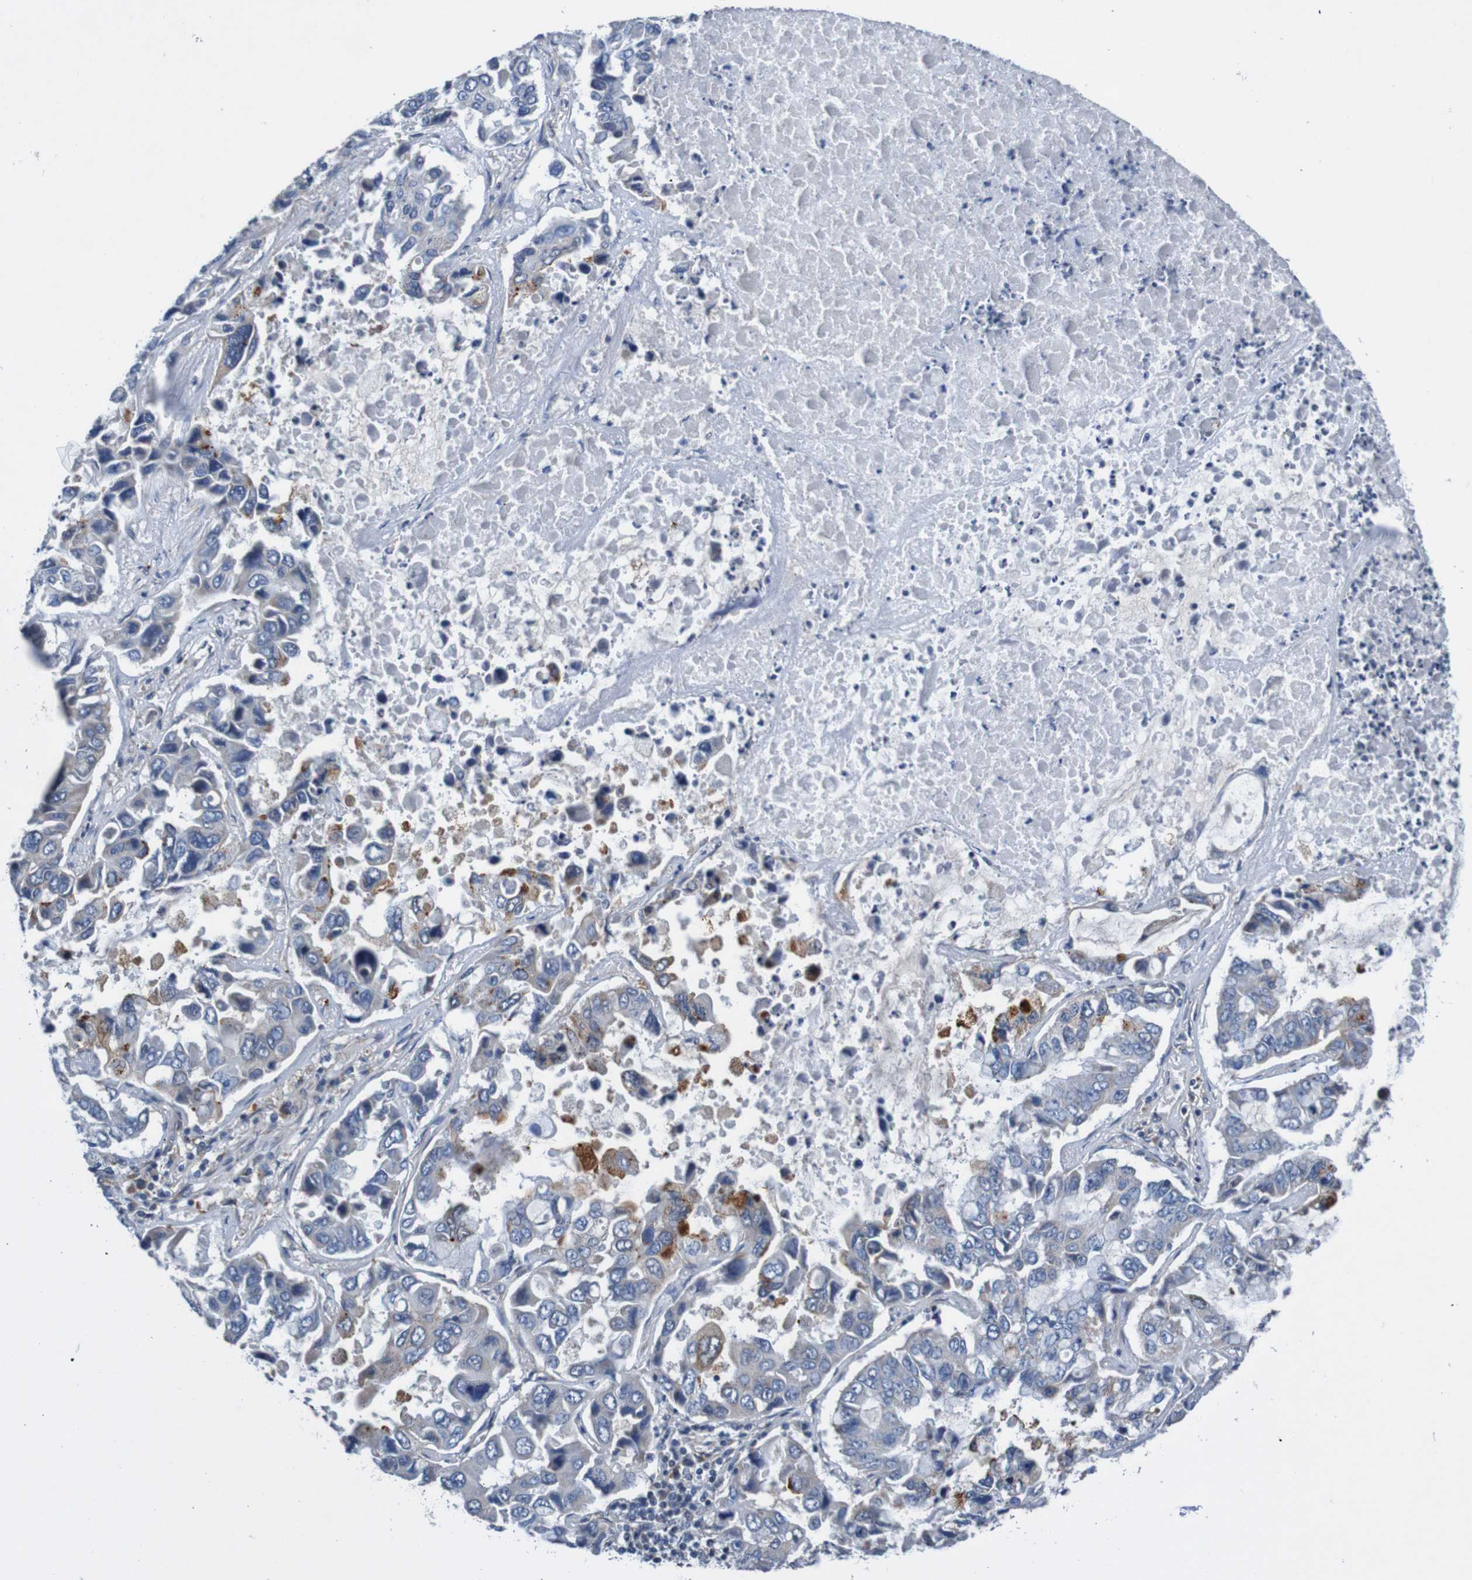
{"staining": {"intensity": "negative", "quantity": "none", "location": "none"}, "tissue": "lung cancer", "cell_type": "Tumor cells", "image_type": "cancer", "snomed": [{"axis": "morphology", "description": "Adenocarcinoma, NOS"}, {"axis": "topography", "description": "Lung"}], "caption": "High power microscopy image of an IHC image of lung cancer, revealing no significant staining in tumor cells.", "gene": "CPED1", "patient": {"sex": "male", "age": 64}}